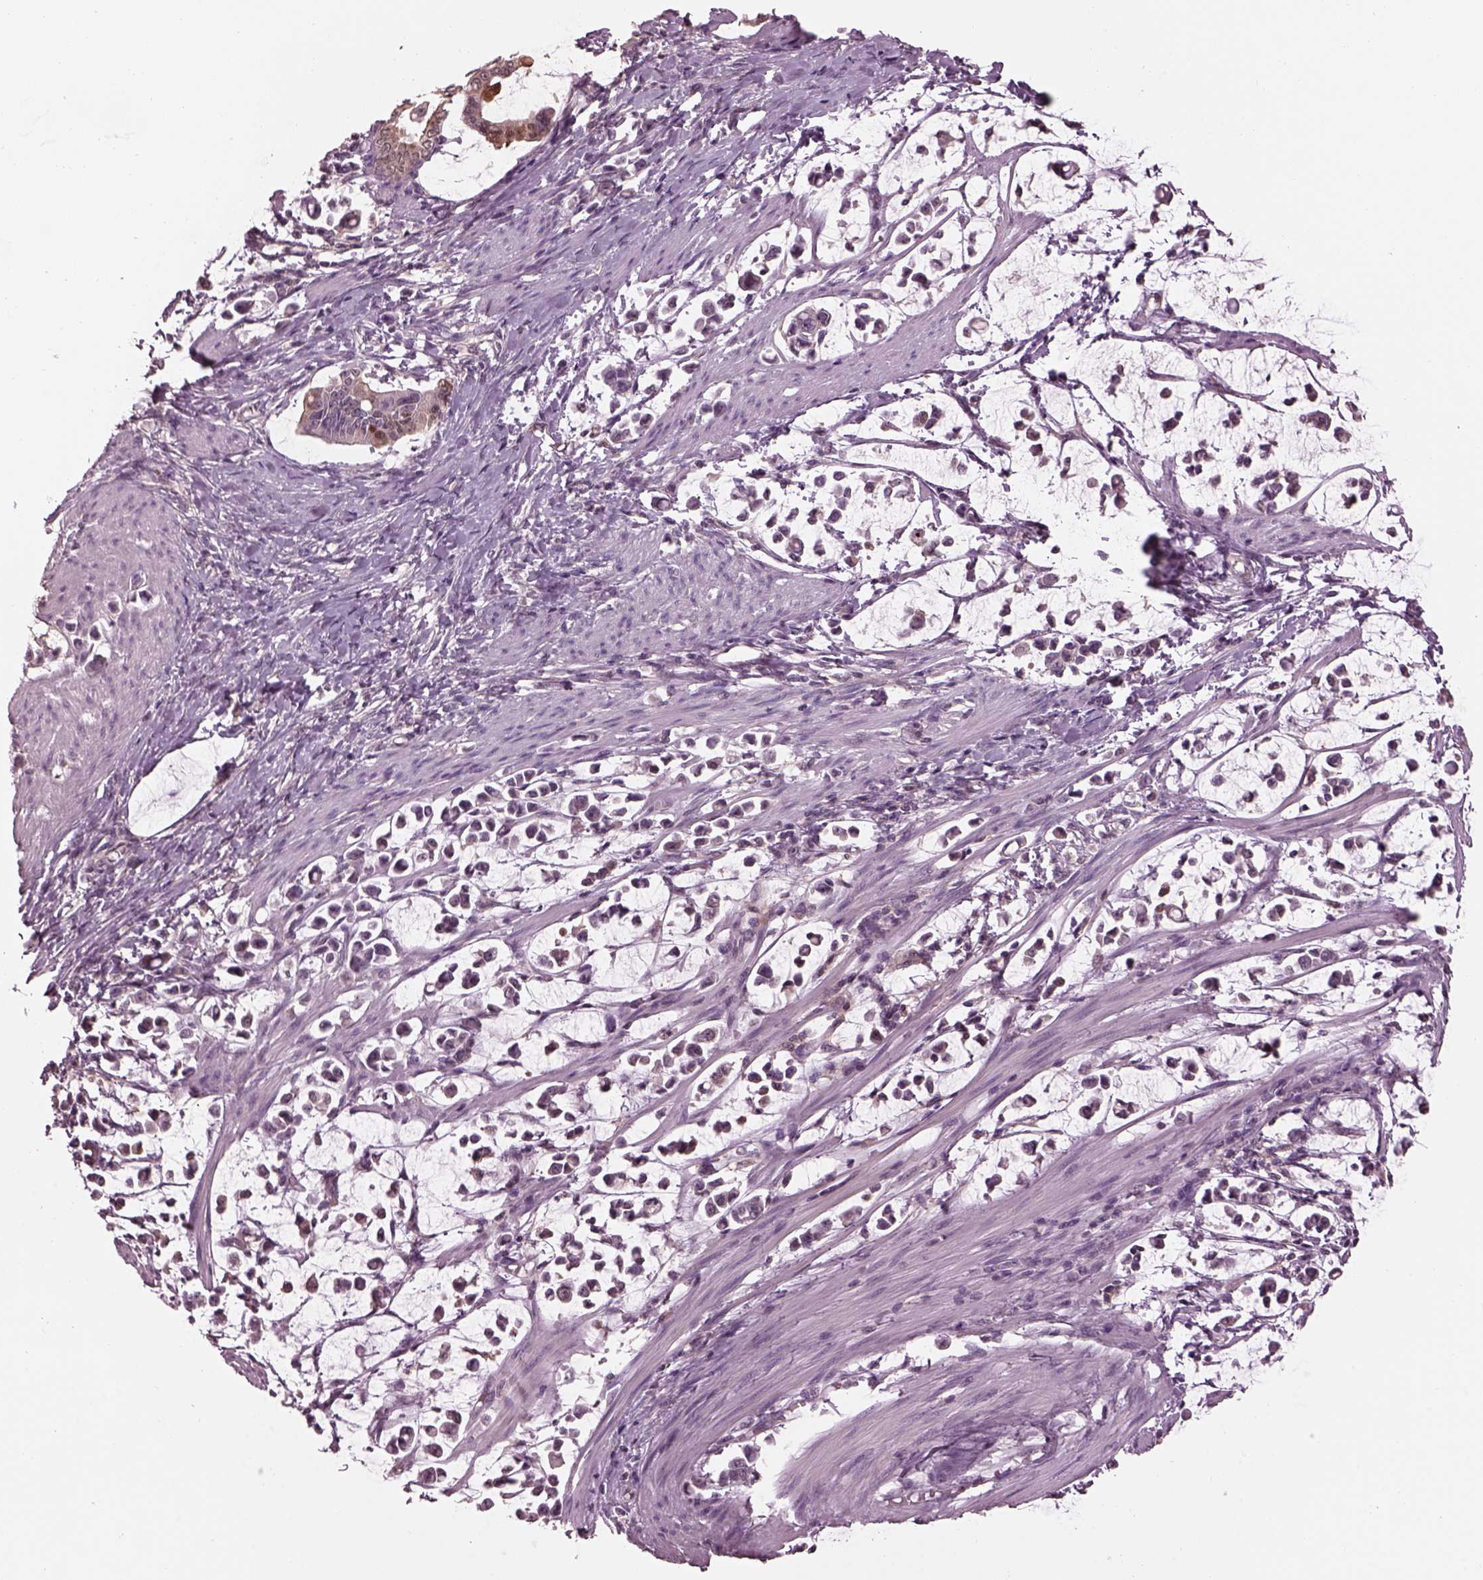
{"staining": {"intensity": "negative", "quantity": "none", "location": "none"}, "tissue": "stomach cancer", "cell_type": "Tumor cells", "image_type": "cancer", "snomed": [{"axis": "morphology", "description": "Adenocarcinoma, NOS"}, {"axis": "topography", "description": "Stomach"}], "caption": "Immunohistochemistry of human stomach cancer (adenocarcinoma) displays no staining in tumor cells.", "gene": "SRI", "patient": {"sex": "male", "age": 82}}